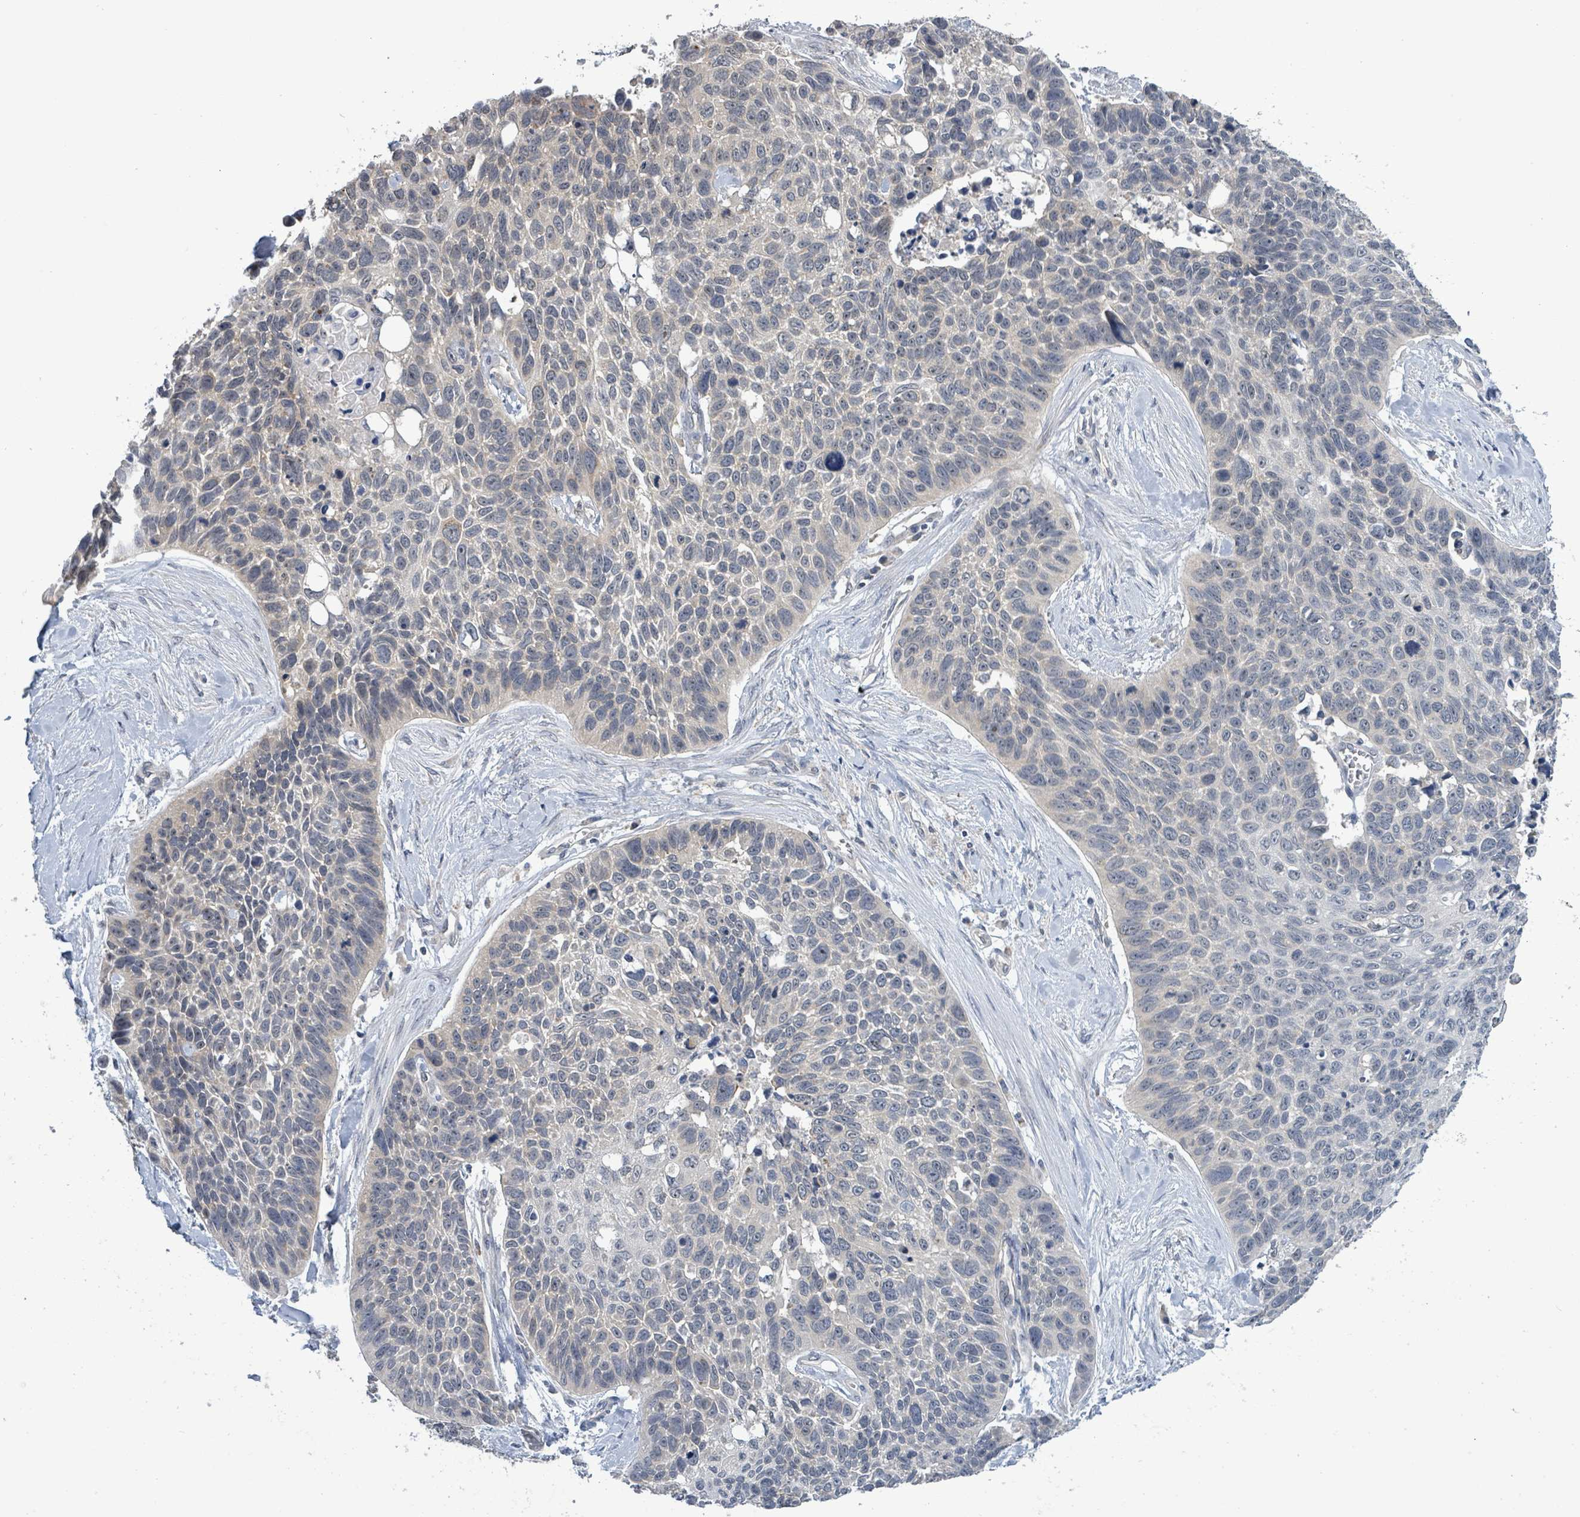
{"staining": {"intensity": "negative", "quantity": "none", "location": "none"}, "tissue": "lung cancer", "cell_type": "Tumor cells", "image_type": "cancer", "snomed": [{"axis": "morphology", "description": "Squamous cell carcinoma, NOS"}, {"axis": "topography", "description": "Lung"}], "caption": "Immunohistochemistry (IHC) of lung cancer demonstrates no expression in tumor cells. (IHC, brightfield microscopy, high magnification).", "gene": "COQ10B", "patient": {"sex": "male", "age": 62}}